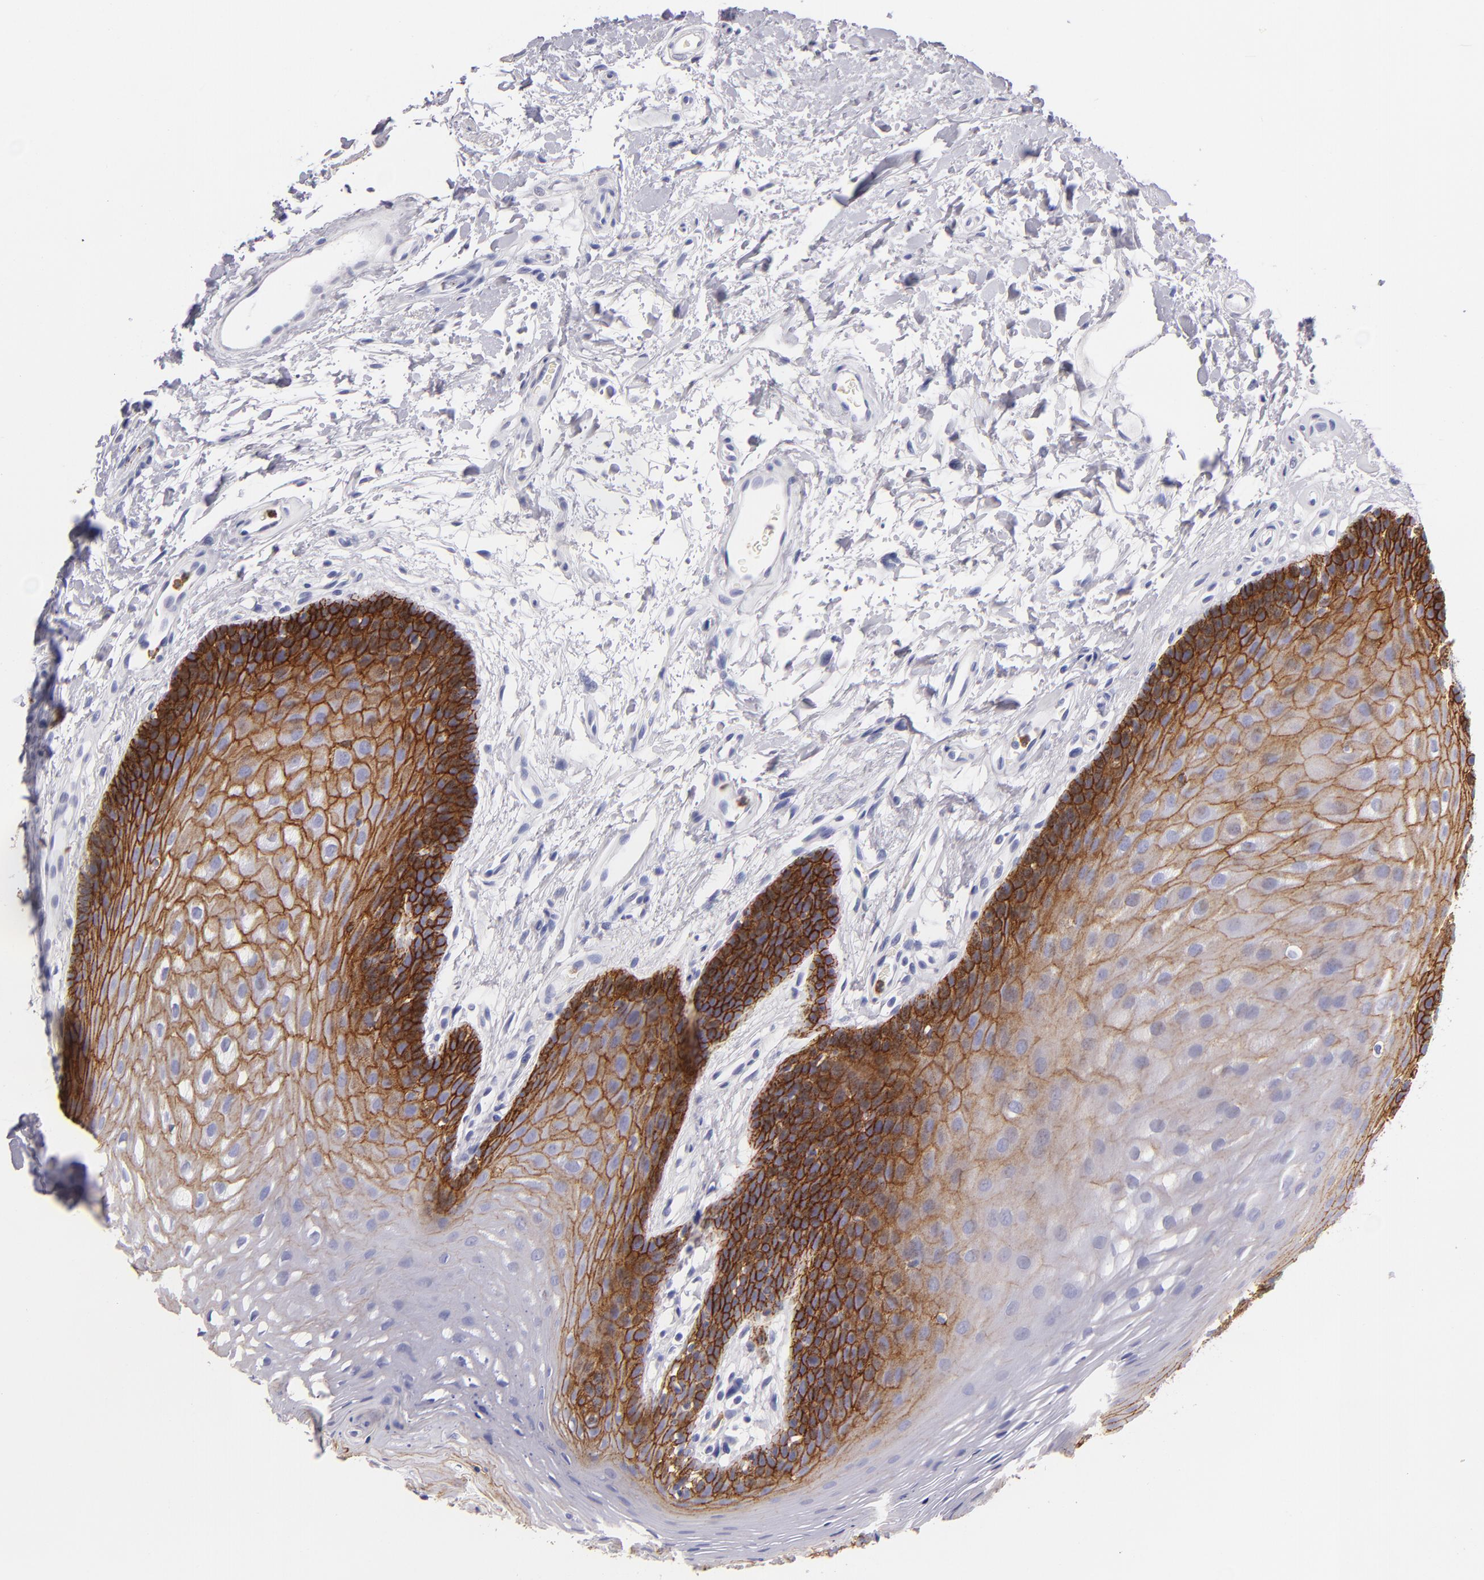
{"staining": {"intensity": "strong", "quantity": "25%-75%", "location": "cytoplasmic/membranous"}, "tissue": "oral mucosa", "cell_type": "Squamous epithelial cells", "image_type": "normal", "snomed": [{"axis": "morphology", "description": "Normal tissue, NOS"}, {"axis": "topography", "description": "Oral tissue"}], "caption": "High-magnification brightfield microscopy of normal oral mucosa stained with DAB (brown) and counterstained with hematoxylin (blue). squamous epithelial cells exhibit strong cytoplasmic/membranous staining is present in approximately25%-75% of cells. (DAB (3,3'-diaminobenzidine) = brown stain, brightfield microscopy at high magnification).", "gene": "CDH3", "patient": {"sex": "male", "age": 62}}